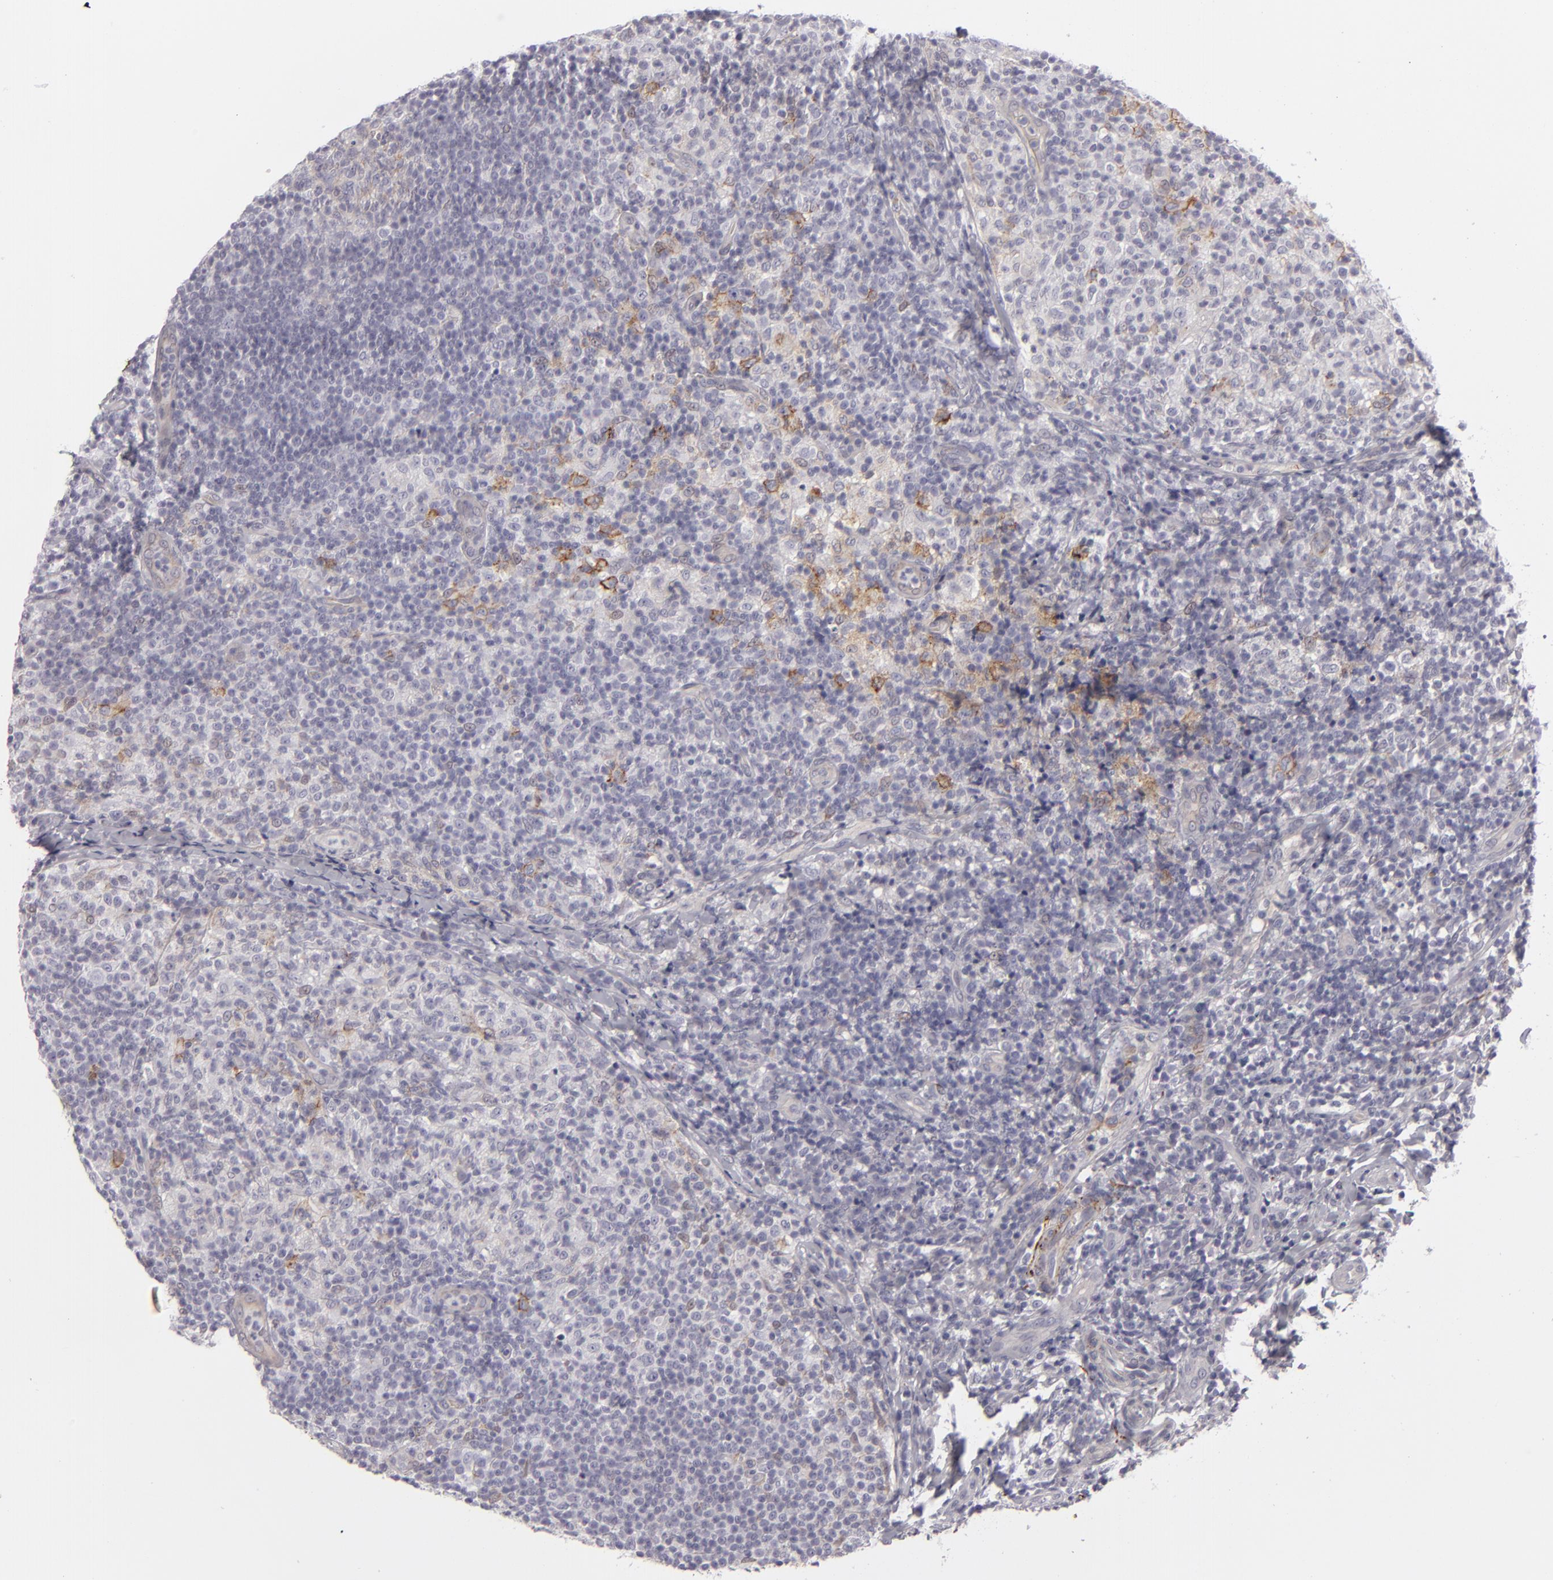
{"staining": {"intensity": "negative", "quantity": "none", "location": "none"}, "tissue": "lymph node", "cell_type": "Germinal center cells", "image_type": "normal", "snomed": [{"axis": "morphology", "description": "Normal tissue, NOS"}, {"axis": "morphology", "description": "Inflammation, NOS"}, {"axis": "topography", "description": "Lymph node"}], "caption": "A photomicrograph of lymph node stained for a protein shows no brown staining in germinal center cells.", "gene": "ALCAM", "patient": {"sex": "male", "age": 46}}